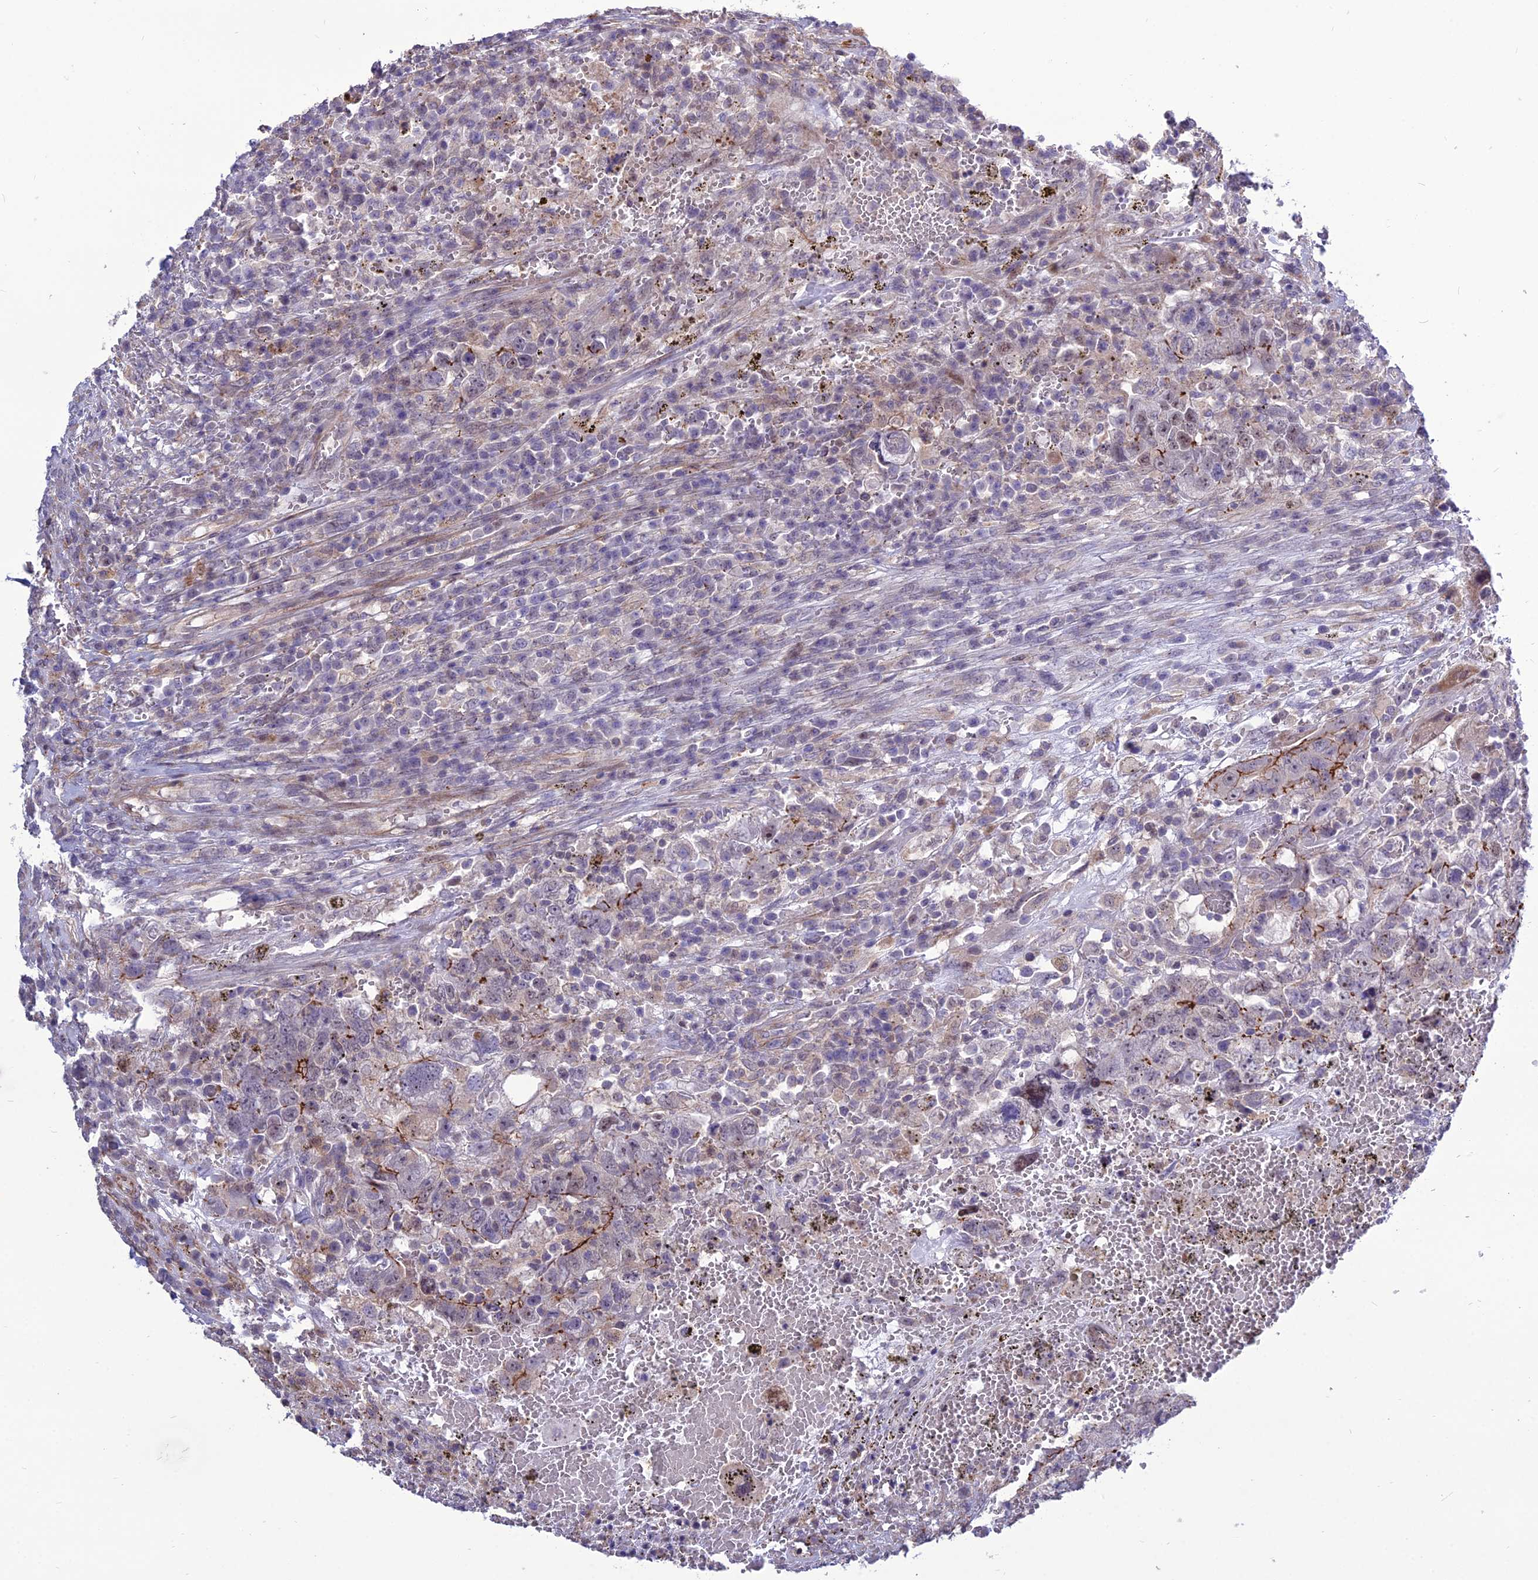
{"staining": {"intensity": "moderate", "quantity": "25%-75%", "location": "cytoplasmic/membranous"}, "tissue": "testis cancer", "cell_type": "Tumor cells", "image_type": "cancer", "snomed": [{"axis": "morphology", "description": "Carcinoma, Embryonal, NOS"}, {"axis": "topography", "description": "Testis"}], "caption": "Tumor cells show medium levels of moderate cytoplasmic/membranous positivity in about 25%-75% of cells in testis cancer (embryonal carcinoma). The protein is stained brown, and the nuclei are stained in blue (DAB (3,3'-diaminobenzidine) IHC with brightfield microscopy, high magnification).", "gene": "TSPYL2", "patient": {"sex": "male", "age": 26}}